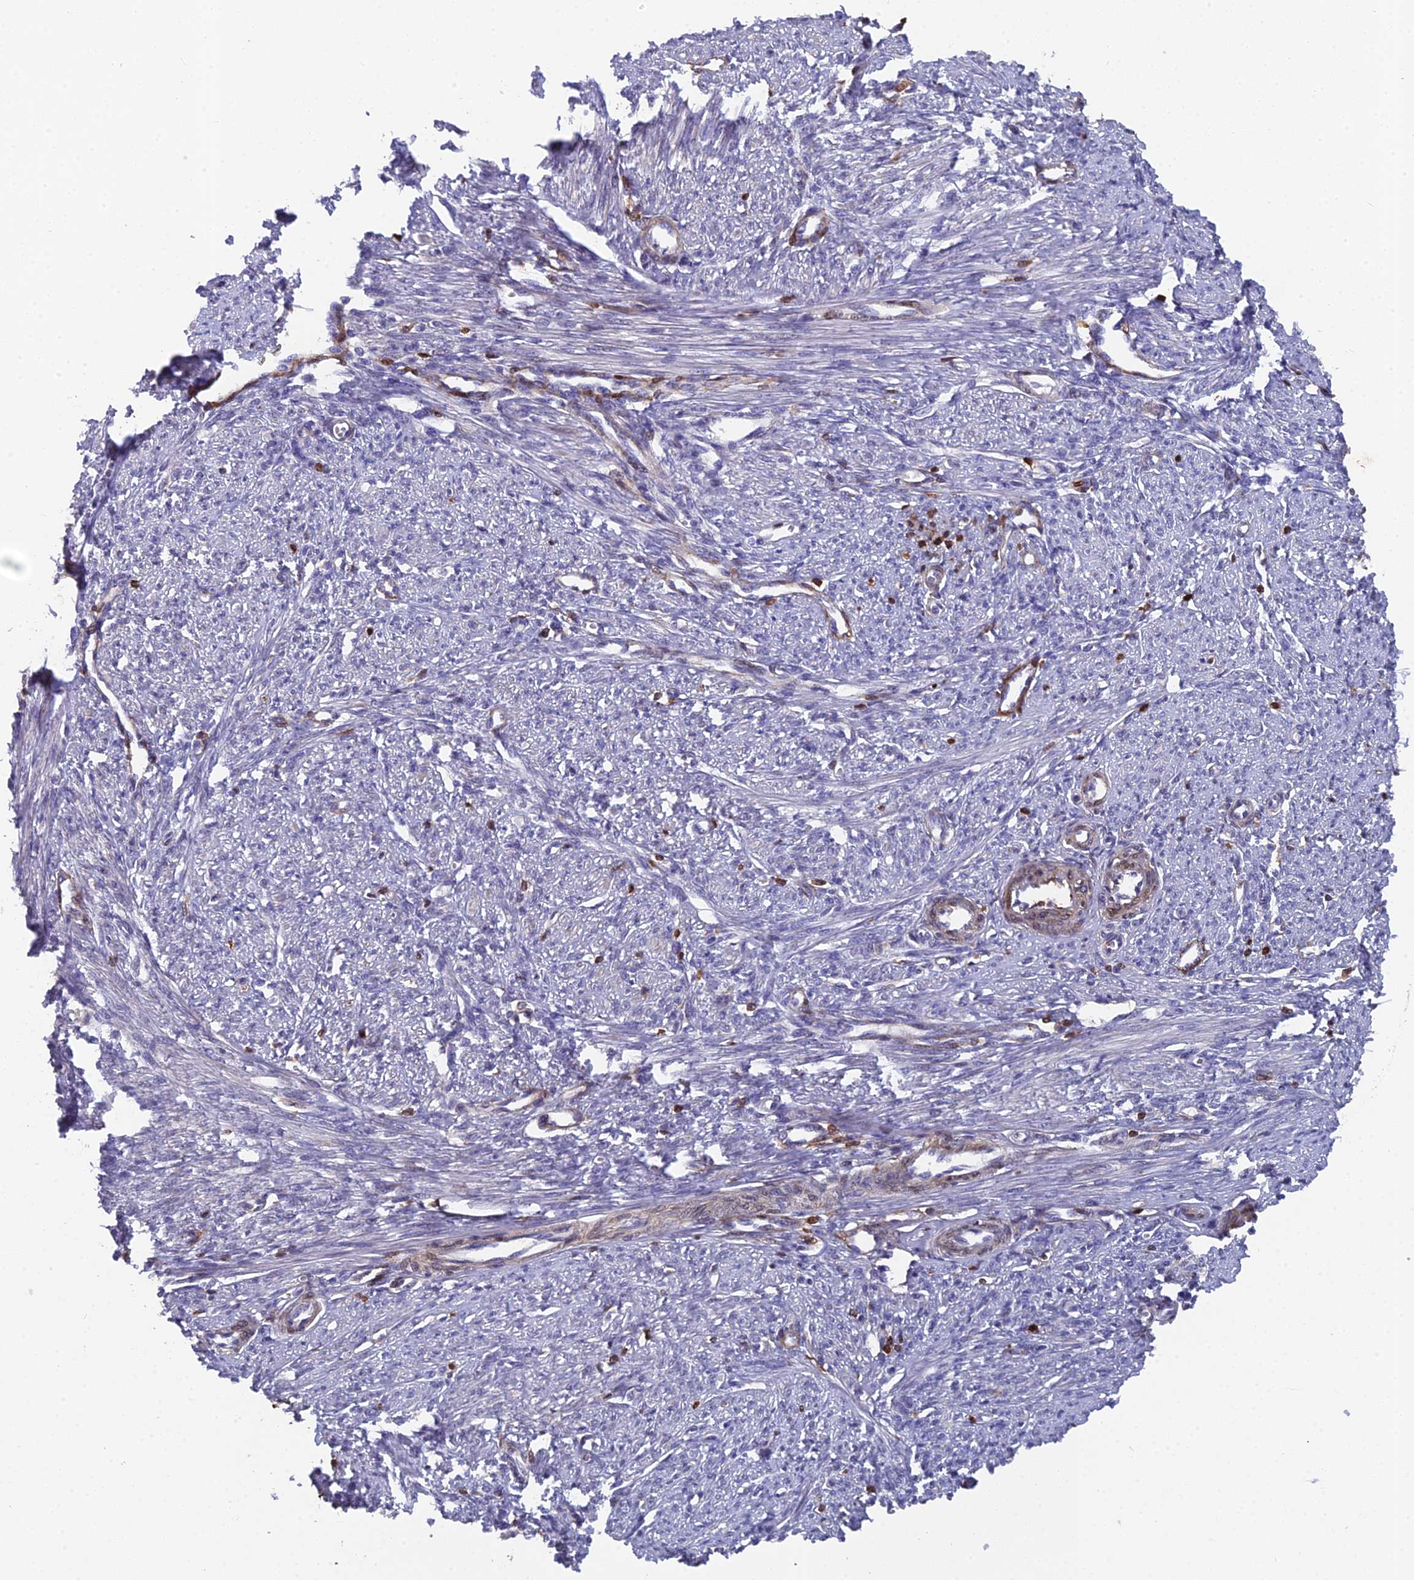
{"staining": {"intensity": "negative", "quantity": "none", "location": "none"}, "tissue": "smooth muscle", "cell_type": "Smooth muscle cells", "image_type": "normal", "snomed": [{"axis": "morphology", "description": "Normal tissue, NOS"}, {"axis": "topography", "description": "Smooth muscle"}, {"axis": "topography", "description": "Uterus"}], "caption": "The micrograph reveals no staining of smooth muscle cells in benign smooth muscle.", "gene": "GALK2", "patient": {"sex": "female", "age": 59}}